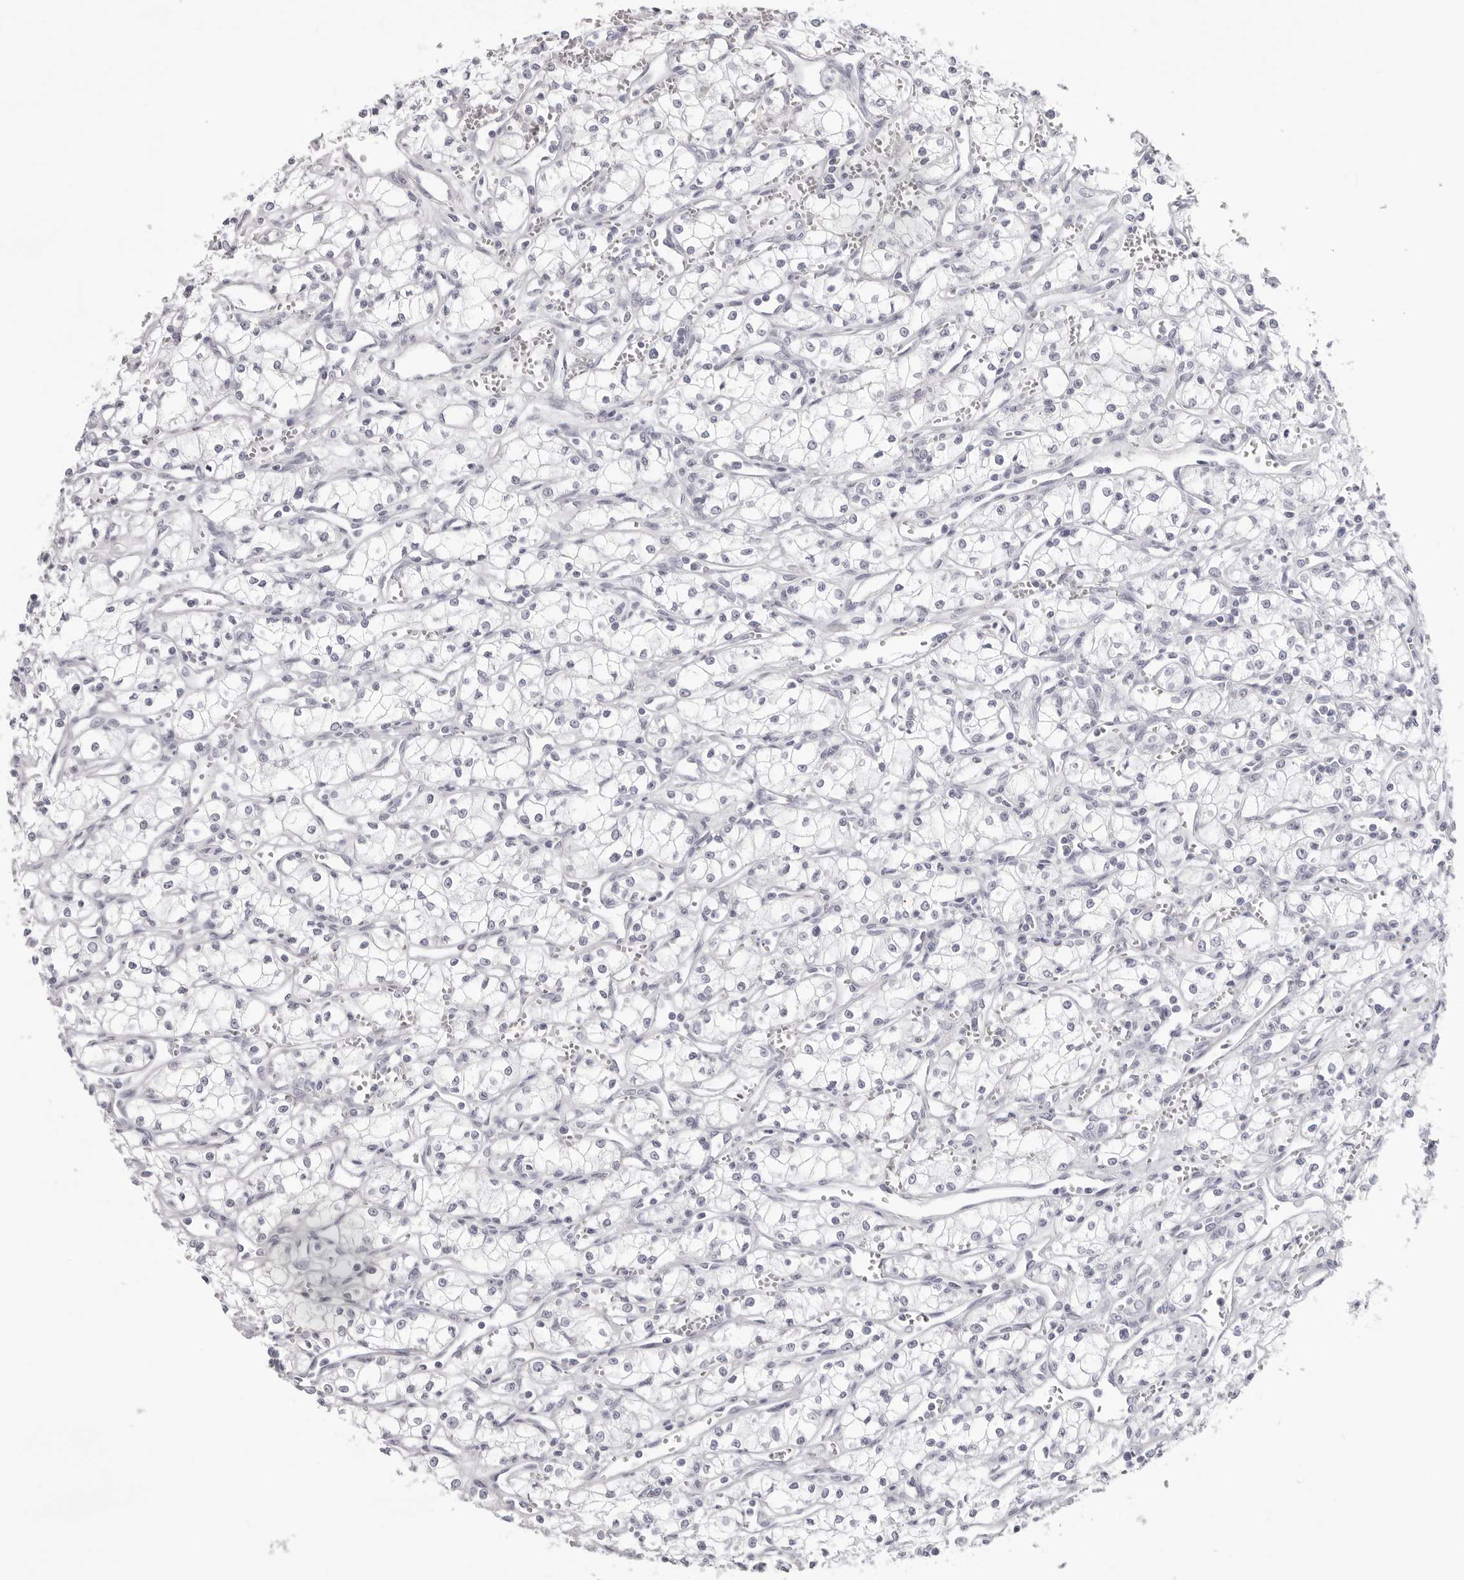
{"staining": {"intensity": "negative", "quantity": "none", "location": "none"}, "tissue": "renal cancer", "cell_type": "Tumor cells", "image_type": "cancer", "snomed": [{"axis": "morphology", "description": "Adenocarcinoma, NOS"}, {"axis": "topography", "description": "Kidney"}], "caption": "Immunohistochemistry micrograph of adenocarcinoma (renal) stained for a protein (brown), which displays no positivity in tumor cells. (Immunohistochemistry, brightfield microscopy, high magnification).", "gene": "INSL3", "patient": {"sex": "male", "age": 59}}